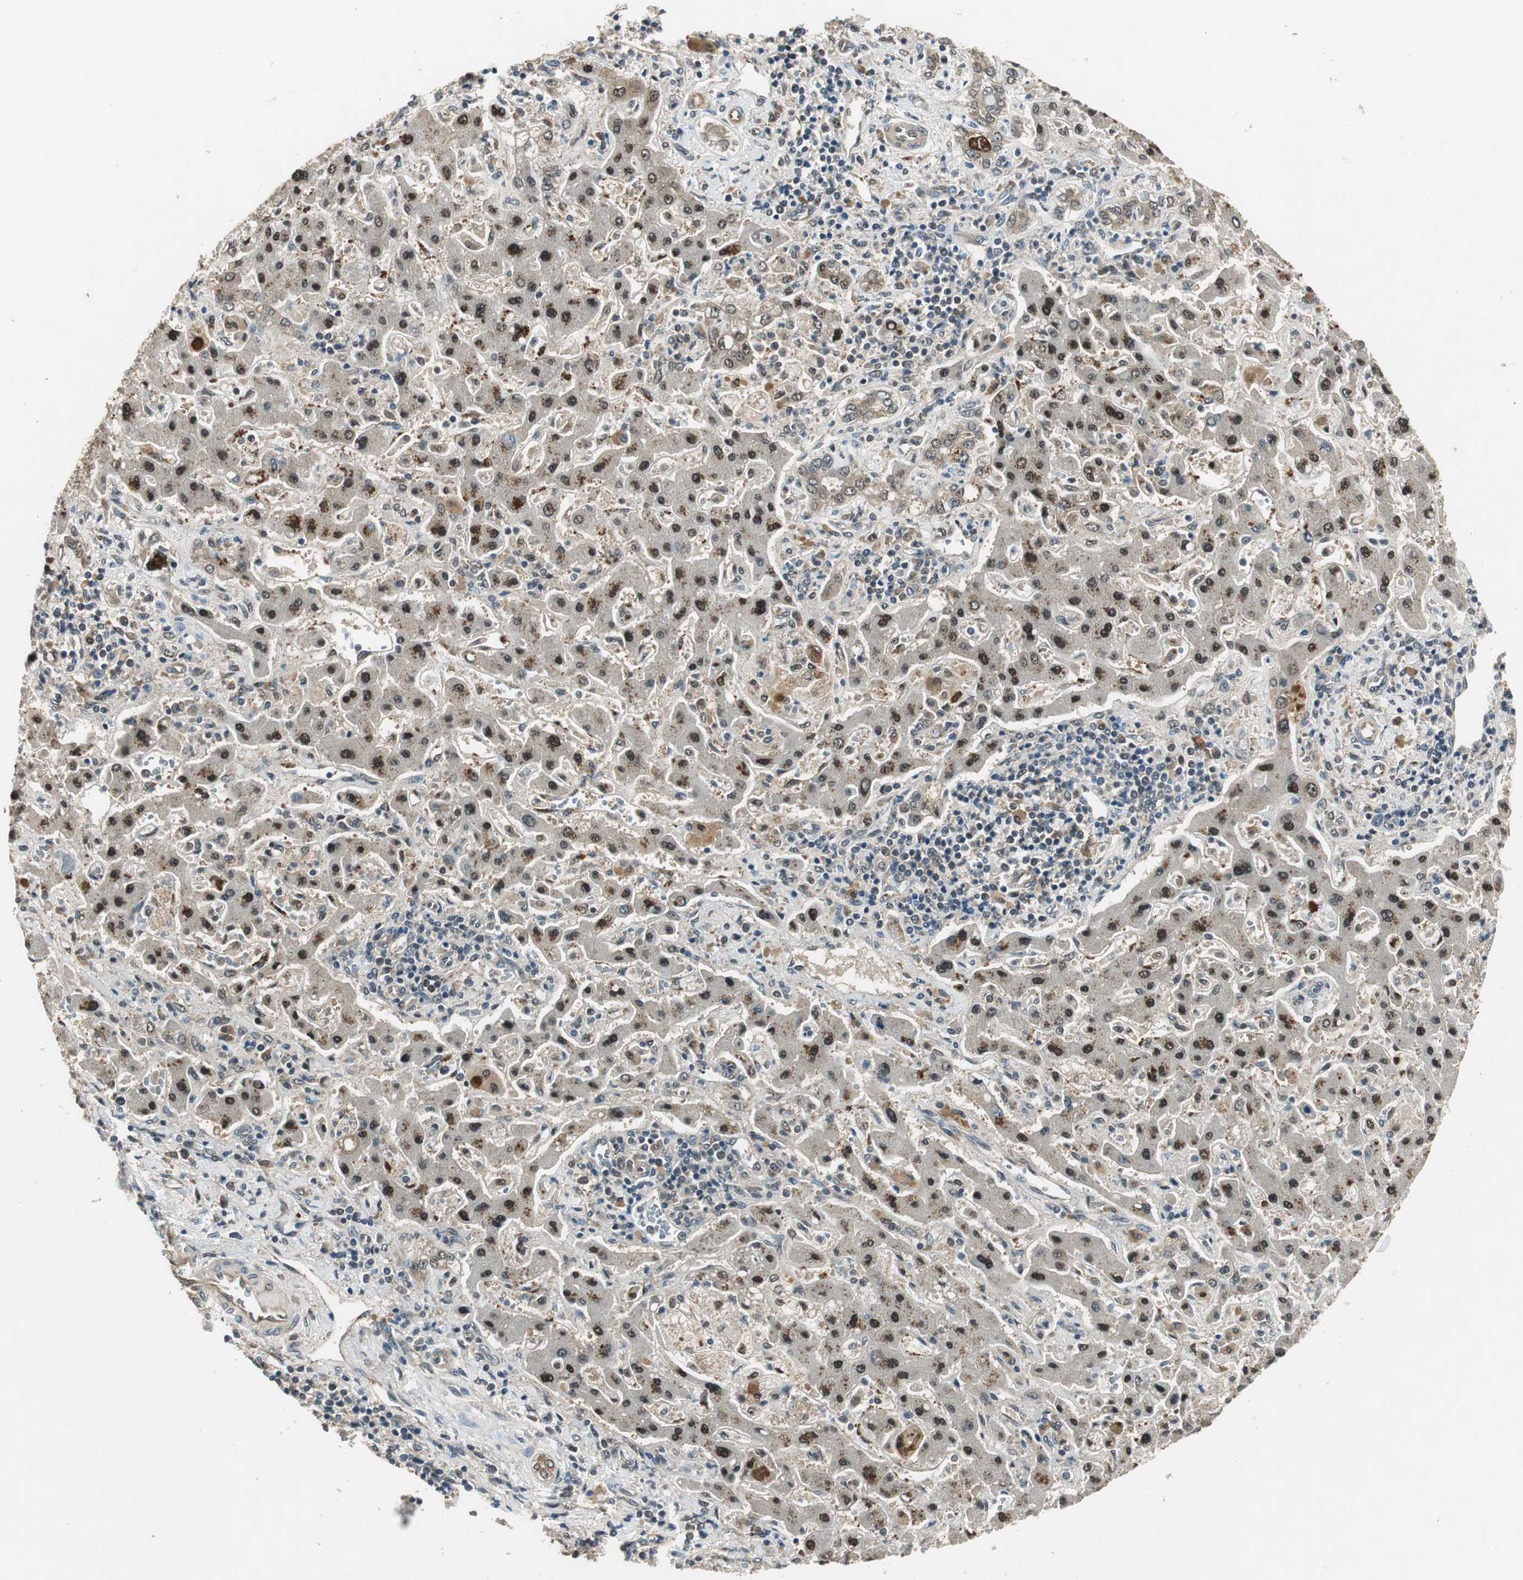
{"staining": {"intensity": "moderate", "quantity": "25%-75%", "location": "cytoplasmic/membranous,nuclear"}, "tissue": "liver cancer", "cell_type": "Tumor cells", "image_type": "cancer", "snomed": [{"axis": "morphology", "description": "Cholangiocarcinoma"}, {"axis": "topography", "description": "Liver"}], "caption": "This photomicrograph shows IHC staining of human liver cancer, with medium moderate cytoplasmic/membranous and nuclear staining in about 25%-75% of tumor cells.", "gene": "PSMB4", "patient": {"sex": "male", "age": 50}}